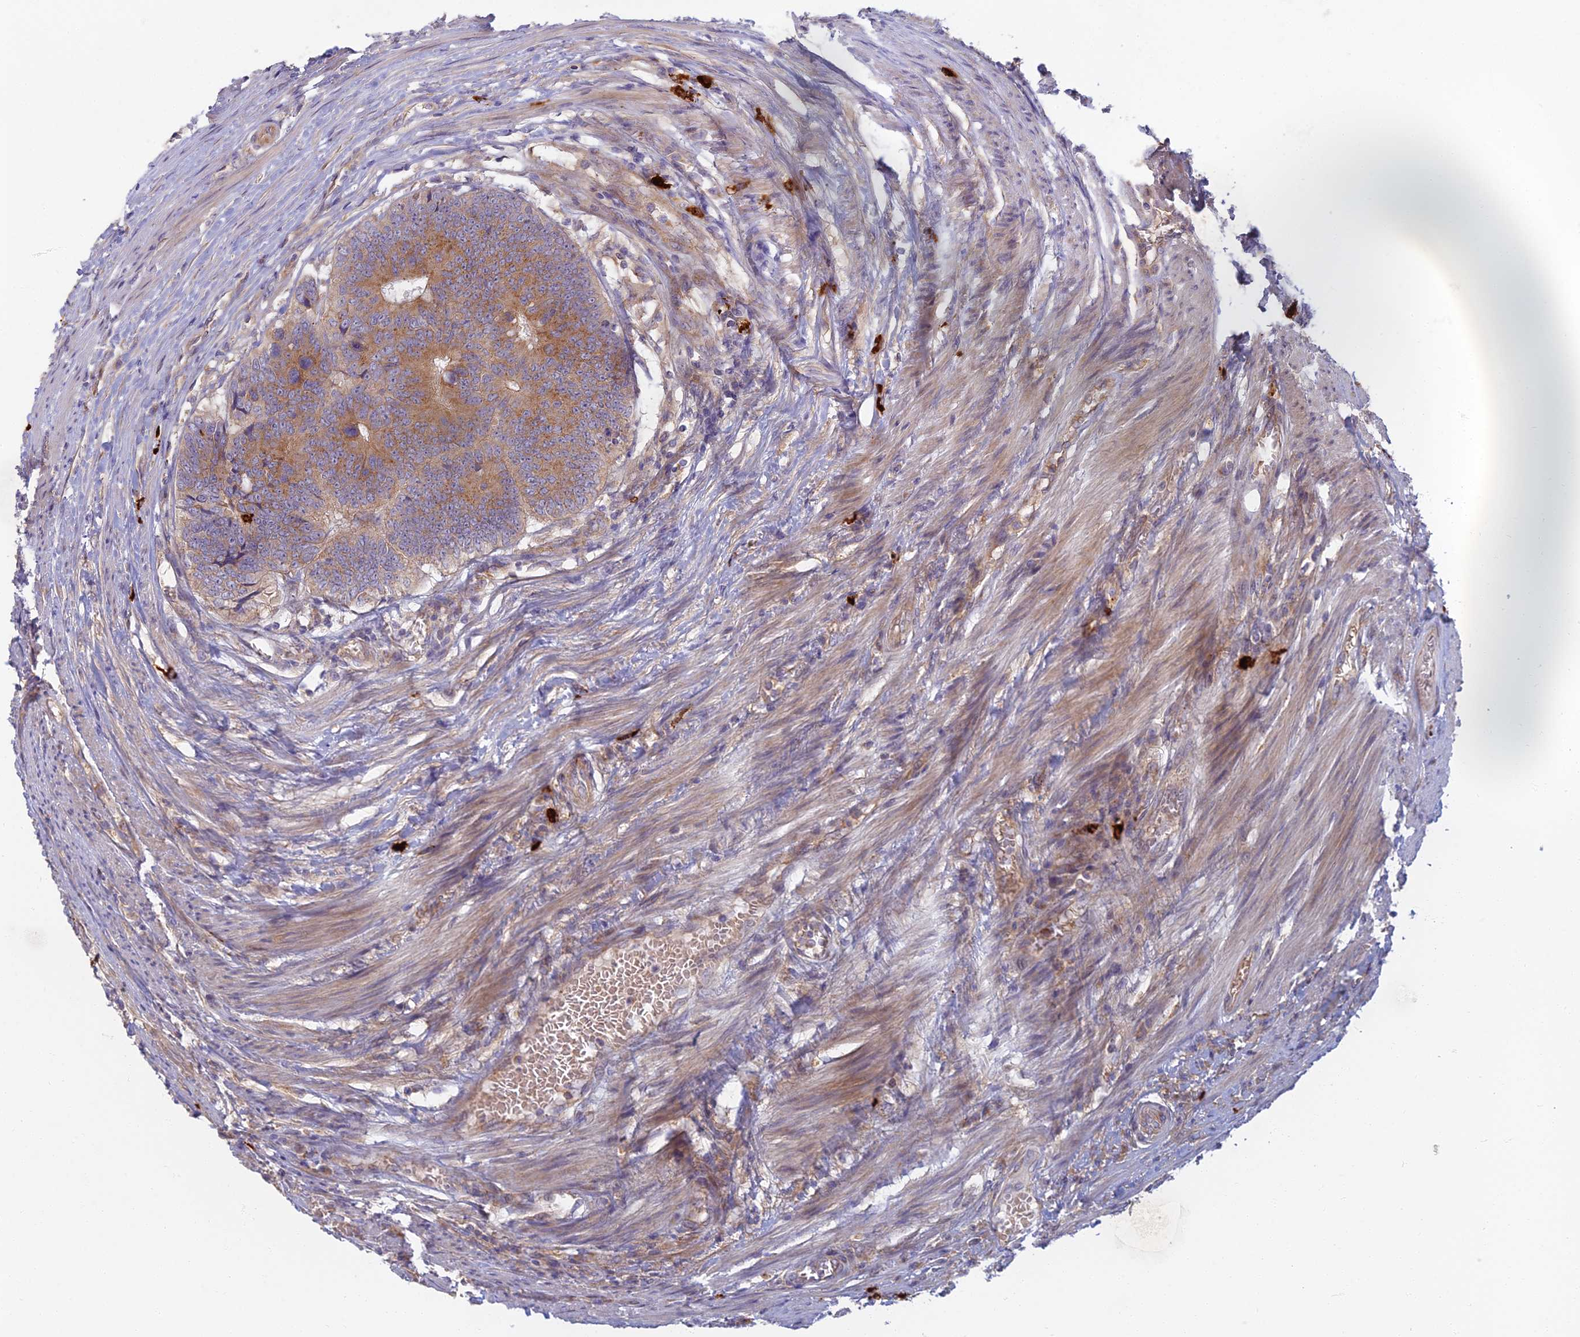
{"staining": {"intensity": "moderate", "quantity": ">75%", "location": "cytoplasmic/membranous"}, "tissue": "colorectal cancer", "cell_type": "Tumor cells", "image_type": "cancer", "snomed": [{"axis": "morphology", "description": "Adenocarcinoma, NOS"}, {"axis": "topography", "description": "Rectum"}], "caption": "A high-resolution micrograph shows immunohistochemistry (IHC) staining of colorectal adenocarcinoma, which exhibits moderate cytoplasmic/membranous positivity in about >75% of tumor cells.", "gene": "PROX2", "patient": {"sex": "male", "age": 84}}